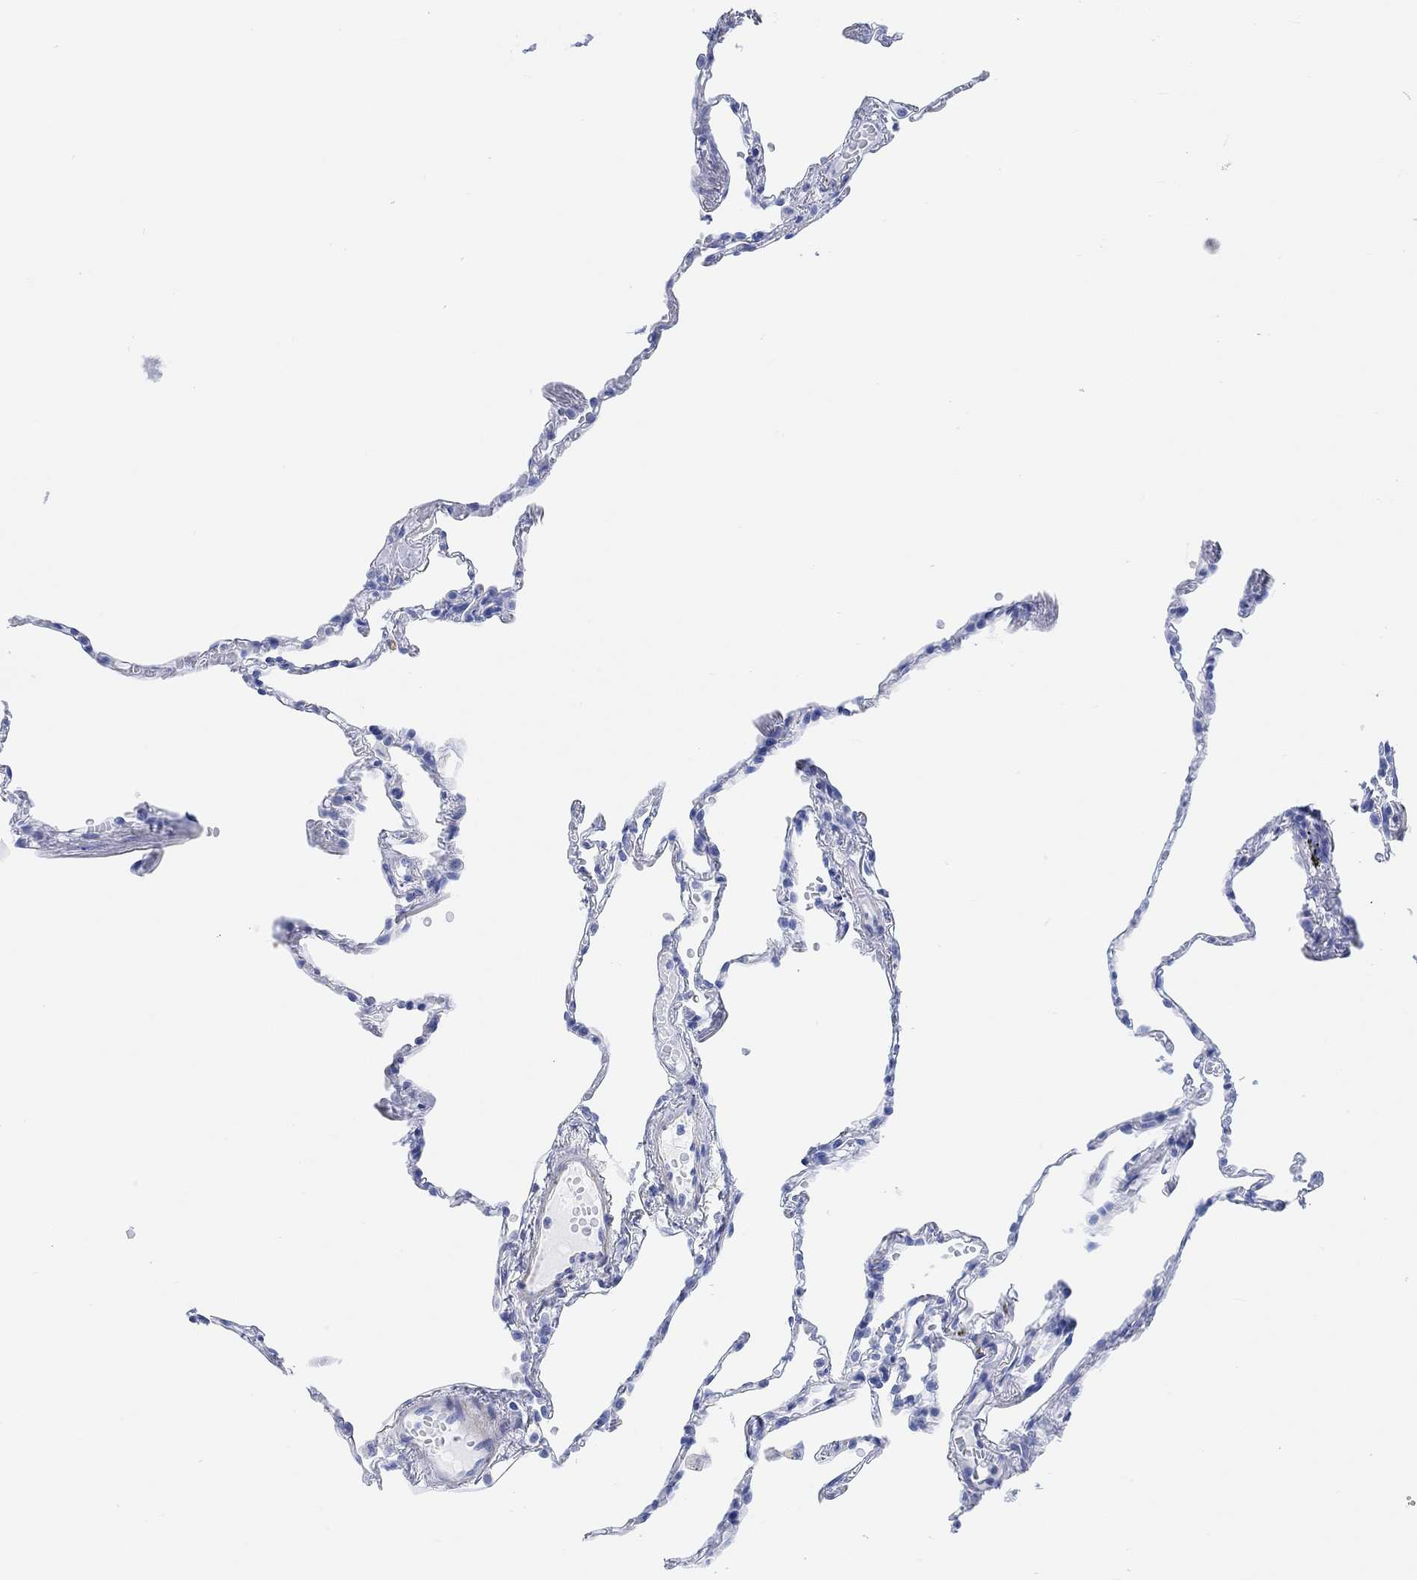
{"staining": {"intensity": "negative", "quantity": "none", "location": "none"}, "tissue": "lung", "cell_type": "Alveolar cells", "image_type": "normal", "snomed": [{"axis": "morphology", "description": "Normal tissue, NOS"}, {"axis": "topography", "description": "Lung"}], "caption": "The photomicrograph shows no significant positivity in alveolar cells of lung. (Brightfield microscopy of DAB immunohistochemistry (IHC) at high magnification).", "gene": "ANKRD33", "patient": {"sex": "male", "age": 78}}